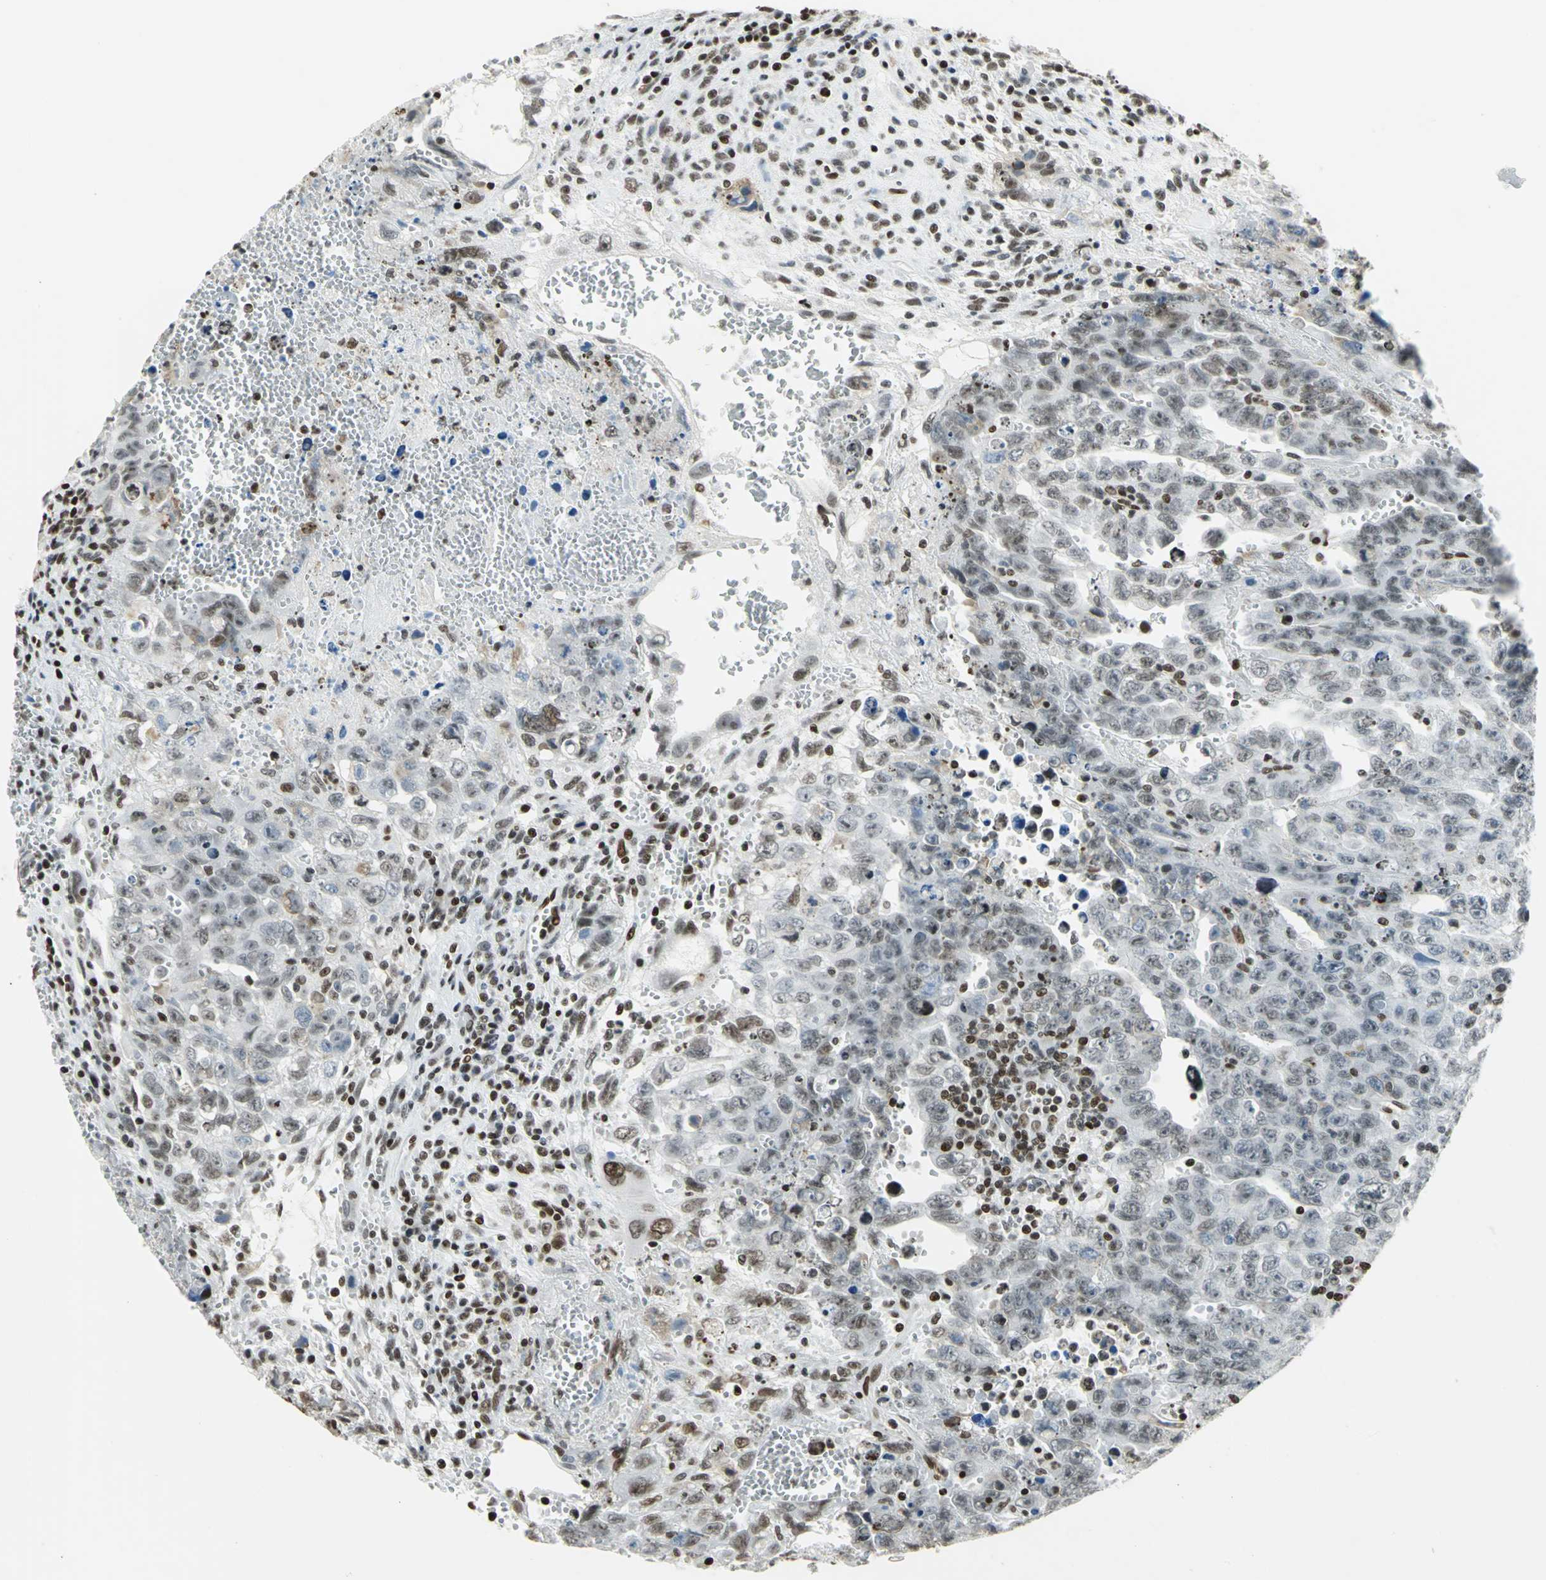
{"staining": {"intensity": "weak", "quantity": "25%-75%", "location": "cytoplasmic/membranous,nuclear"}, "tissue": "testis cancer", "cell_type": "Tumor cells", "image_type": "cancer", "snomed": [{"axis": "morphology", "description": "Carcinoma, Embryonal, NOS"}, {"axis": "topography", "description": "Testis"}], "caption": "Immunohistochemistry histopathology image of neoplastic tissue: human testis embryonal carcinoma stained using immunohistochemistry displays low levels of weak protein expression localized specifically in the cytoplasmic/membranous and nuclear of tumor cells, appearing as a cytoplasmic/membranous and nuclear brown color.", "gene": "HMGB1", "patient": {"sex": "male", "age": 28}}